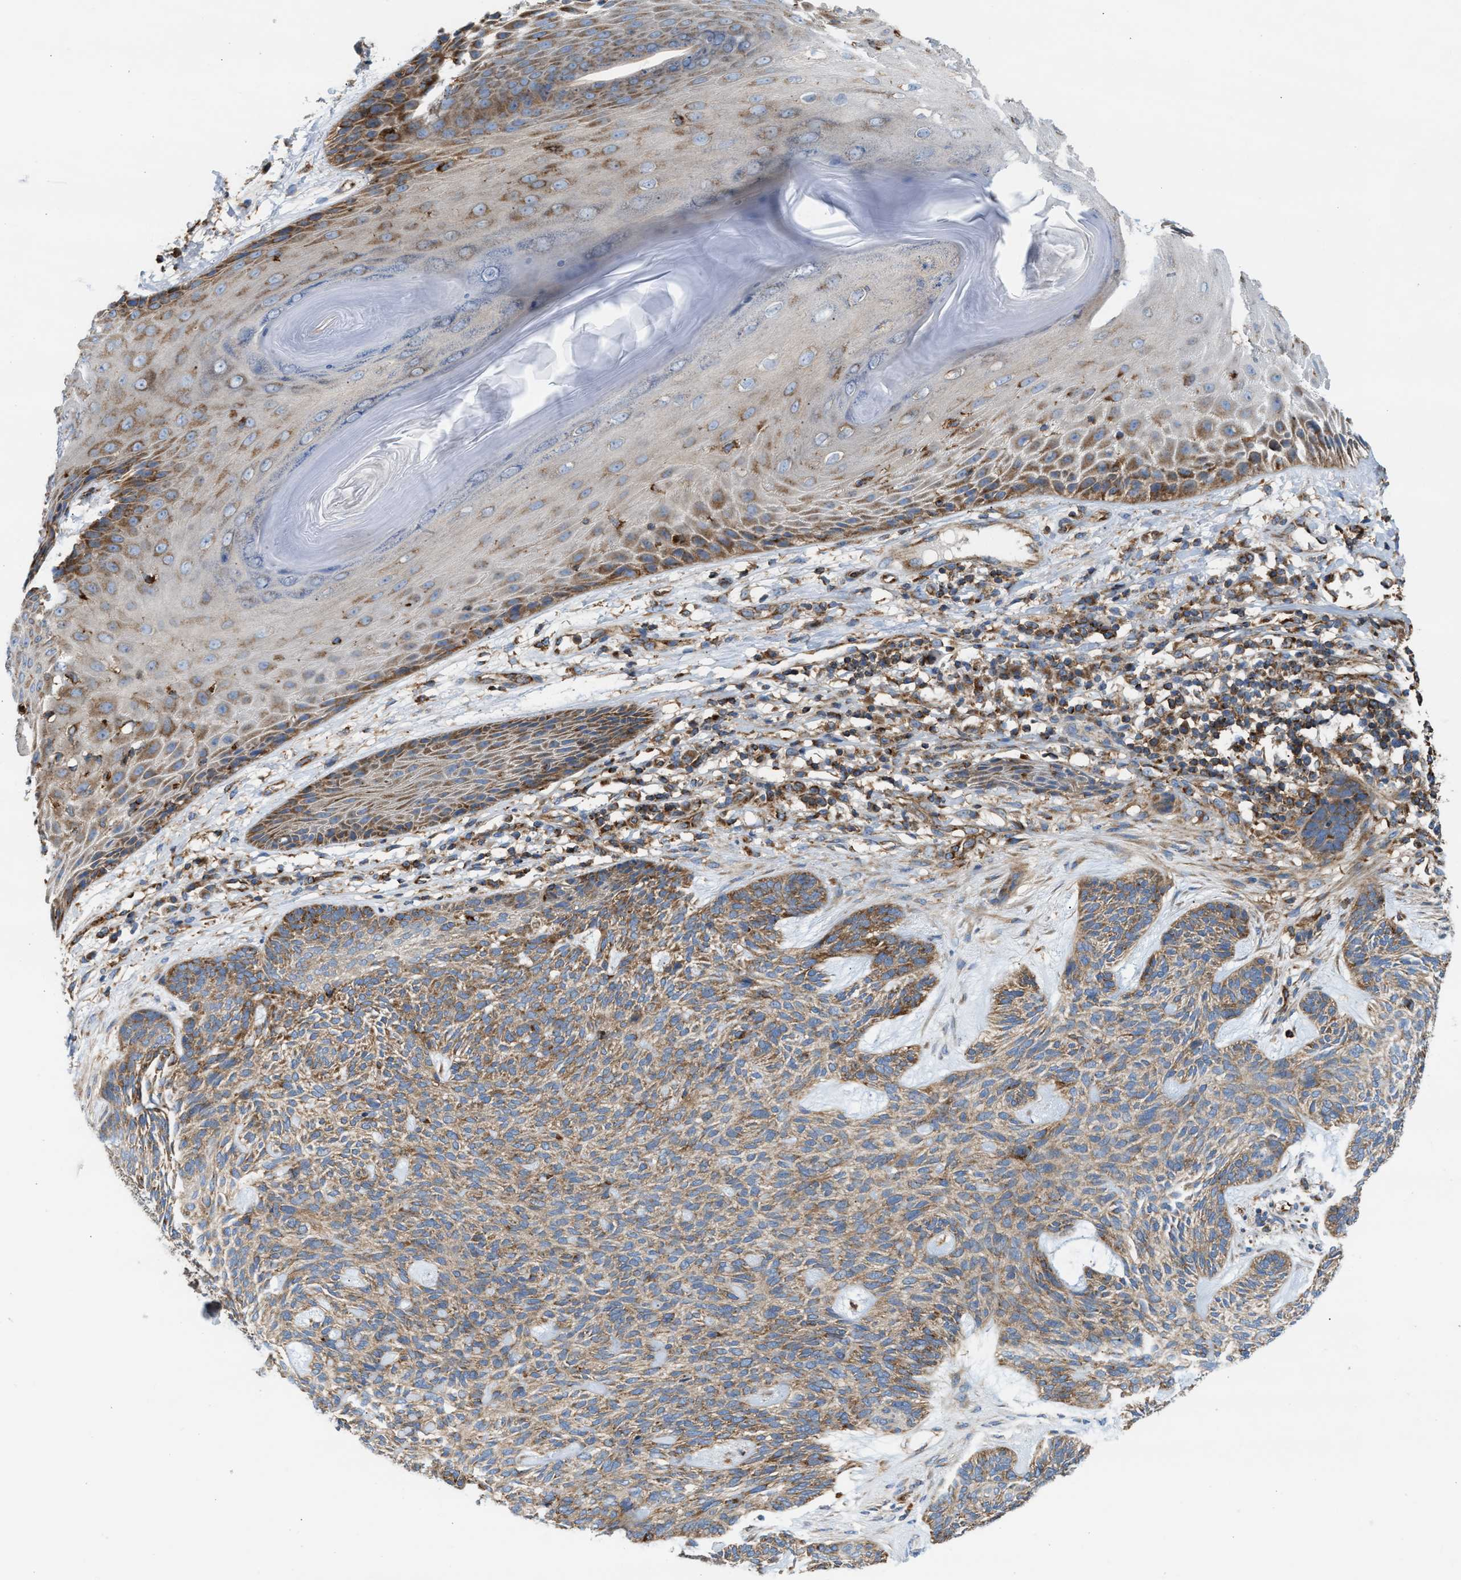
{"staining": {"intensity": "weak", "quantity": ">75%", "location": "cytoplasmic/membranous"}, "tissue": "skin cancer", "cell_type": "Tumor cells", "image_type": "cancer", "snomed": [{"axis": "morphology", "description": "Basal cell carcinoma"}, {"axis": "topography", "description": "Skin"}], "caption": "Skin basal cell carcinoma tissue shows weak cytoplasmic/membranous expression in approximately >75% of tumor cells, visualized by immunohistochemistry. The staining was performed using DAB (3,3'-diaminobenzidine) to visualize the protein expression in brown, while the nuclei were stained in blue with hematoxylin (Magnification: 20x).", "gene": "TBC1D15", "patient": {"sex": "male", "age": 55}}